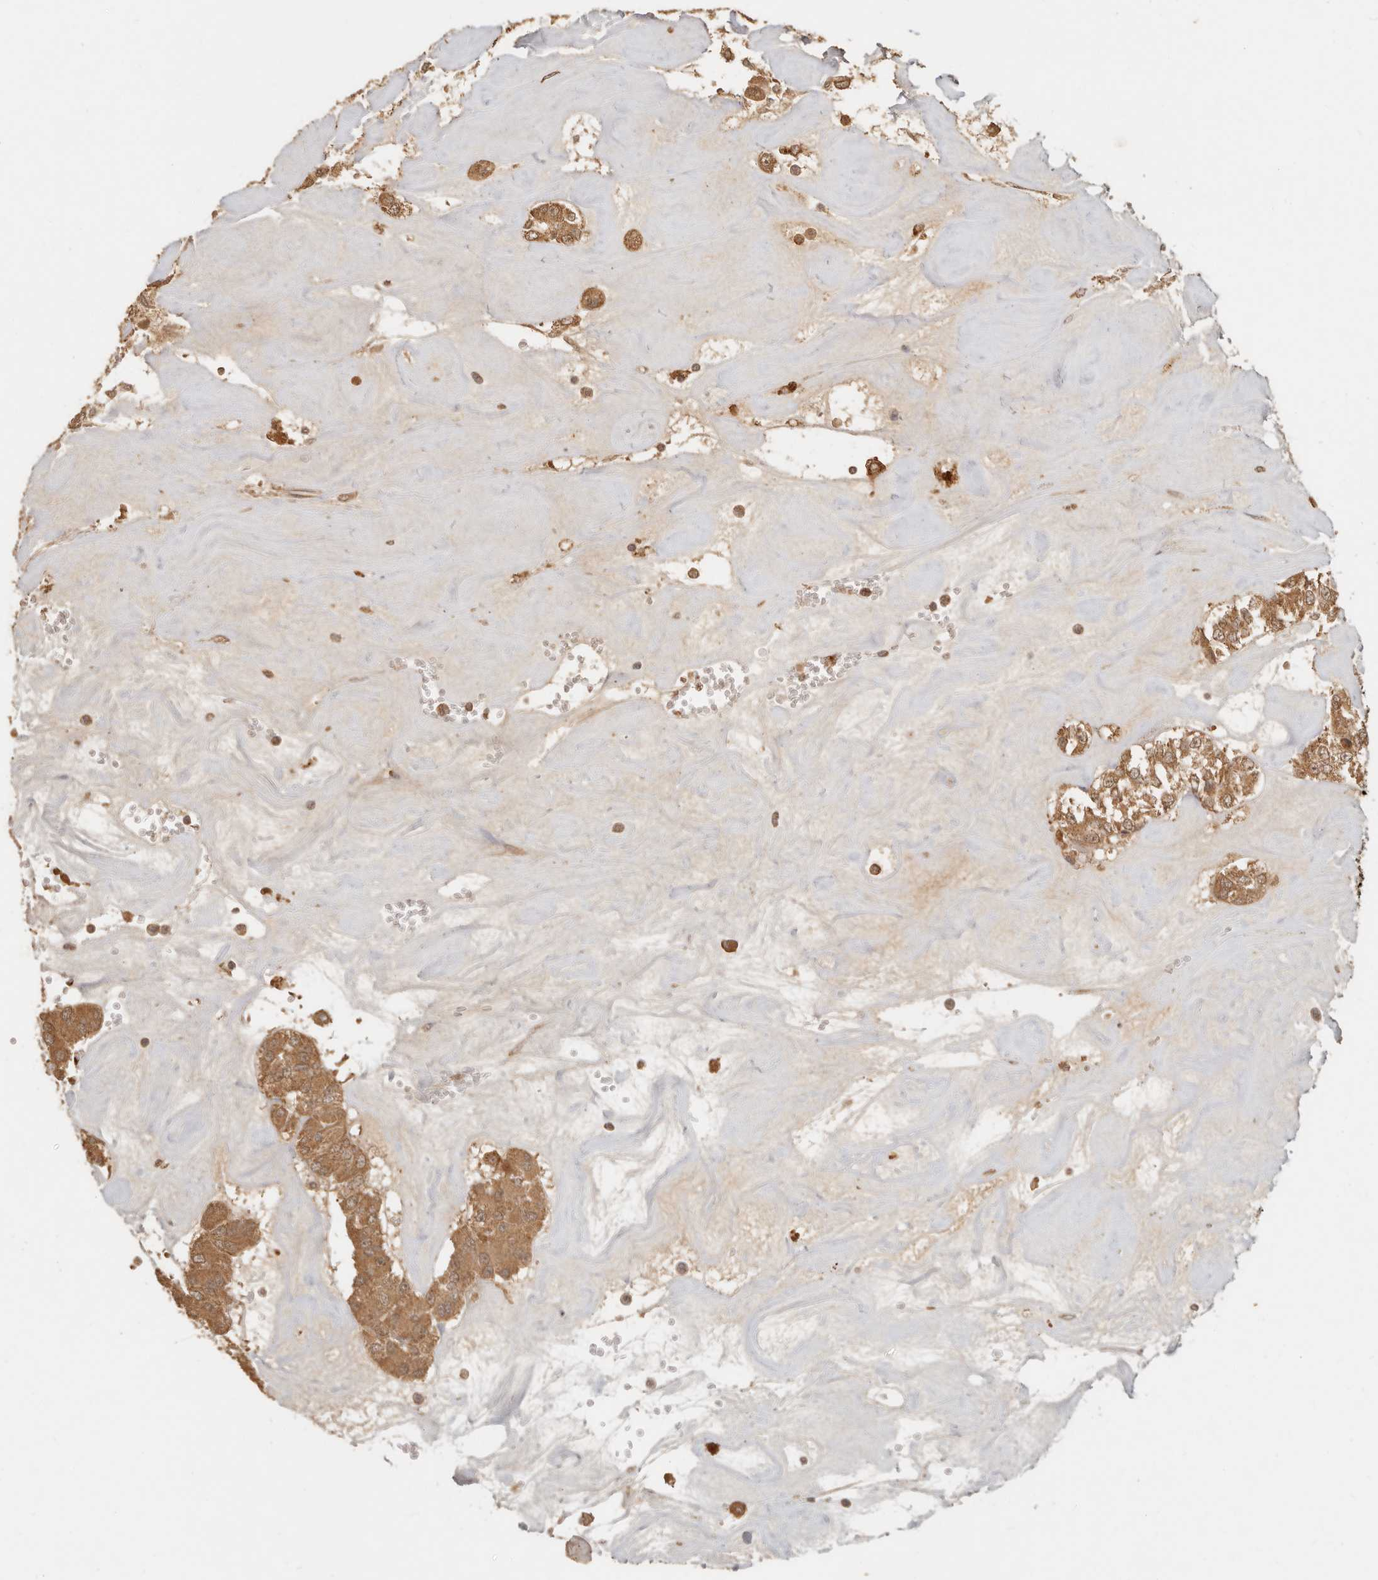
{"staining": {"intensity": "moderate", "quantity": ">75%", "location": "cytoplasmic/membranous,nuclear"}, "tissue": "carcinoid", "cell_type": "Tumor cells", "image_type": "cancer", "snomed": [{"axis": "morphology", "description": "Carcinoid, malignant, NOS"}, {"axis": "topography", "description": "Pancreas"}], "caption": "This histopathology image demonstrates immunohistochemistry (IHC) staining of human malignant carcinoid, with medium moderate cytoplasmic/membranous and nuclear staining in approximately >75% of tumor cells.", "gene": "INTS11", "patient": {"sex": "male", "age": 41}}